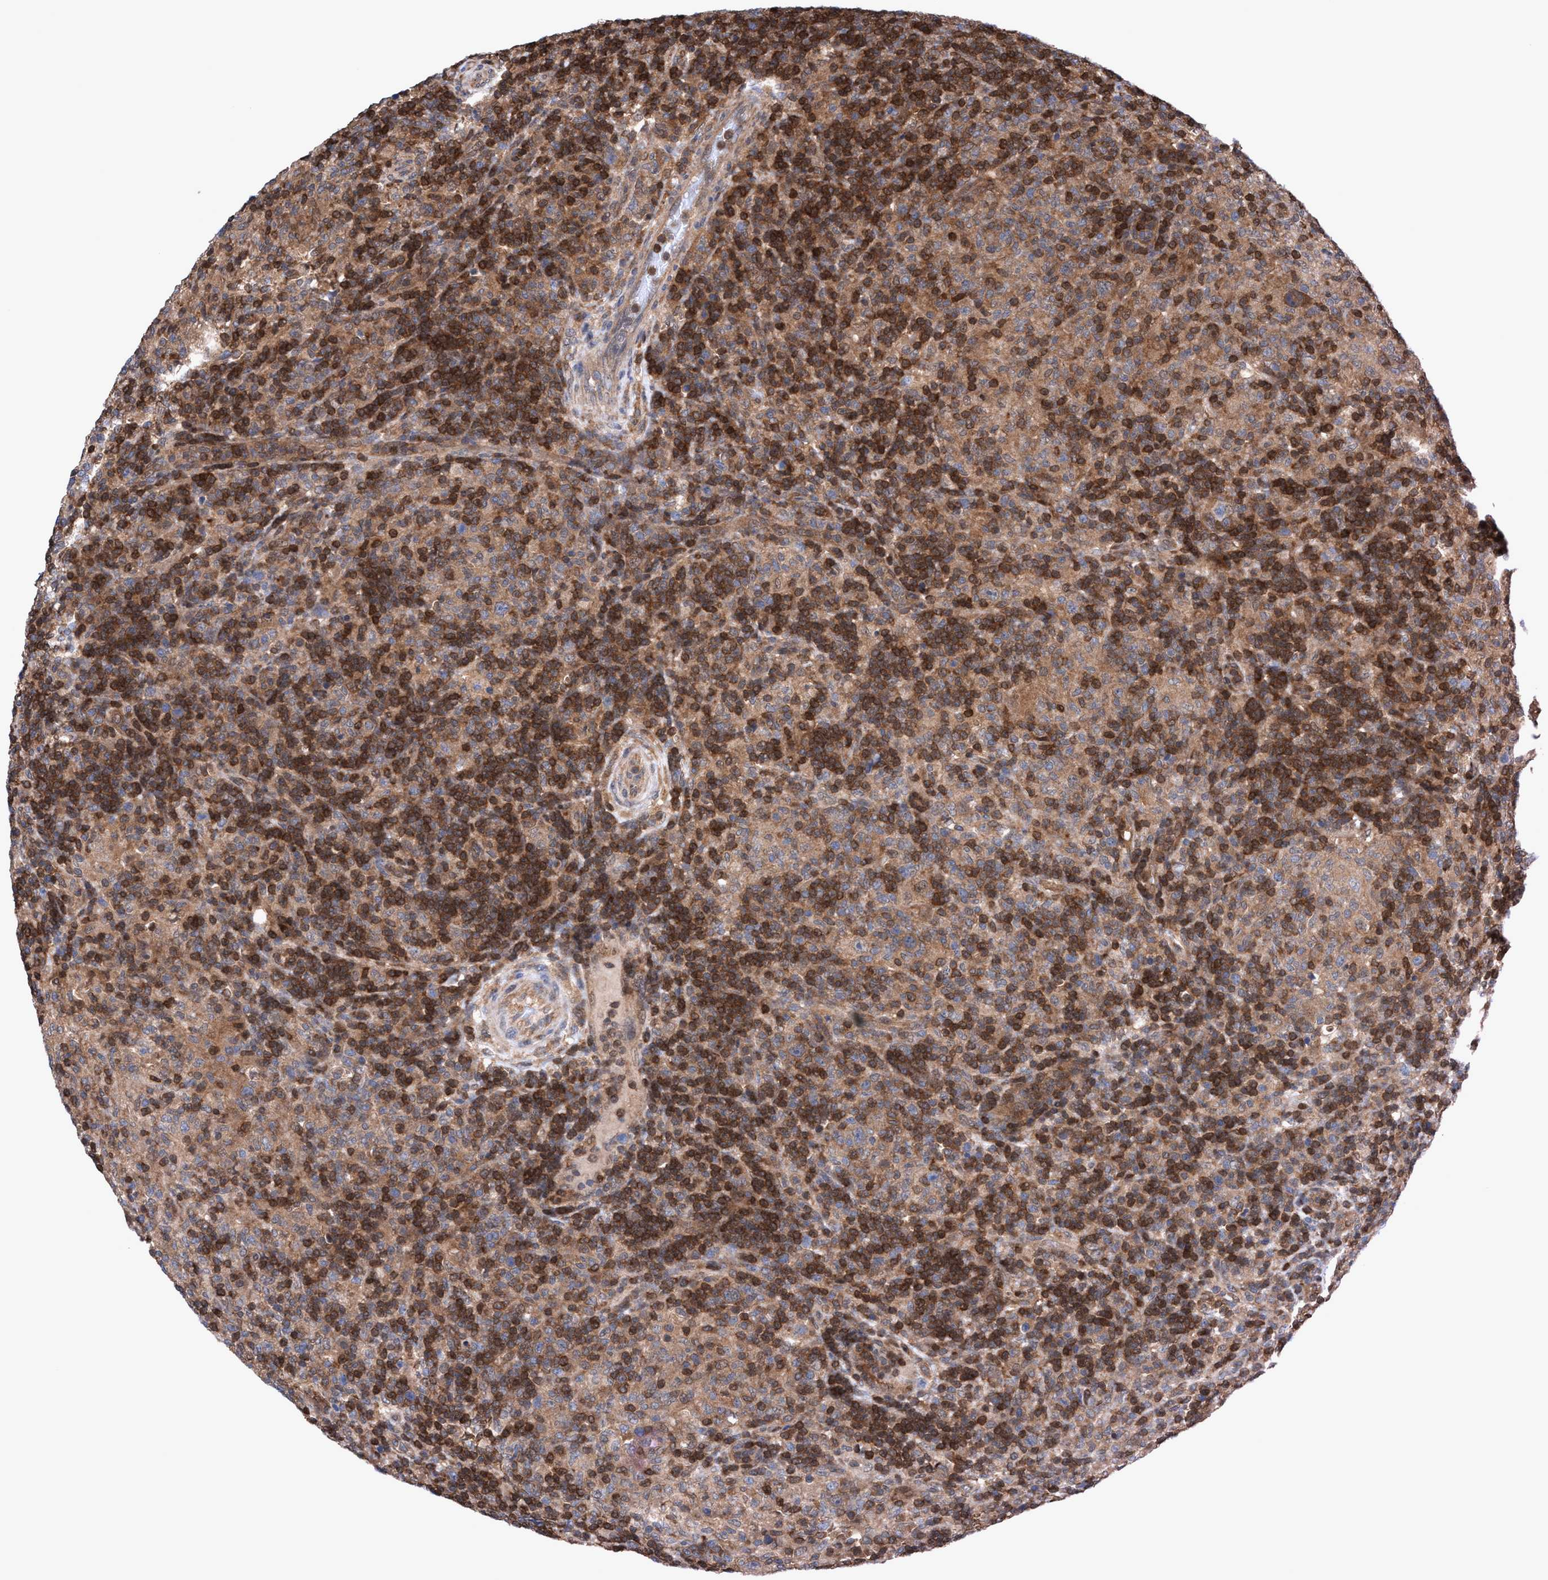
{"staining": {"intensity": "moderate", "quantity": ">75%", "location": "cytoplasmic/membranous"}, "tissue": "lymphoma", "cell_type": "Tumor cells", "image_type": "cancer", "snomed": [{"axis": "morphology", "description": "Hodgkin's disease, NOS"}, {"axis": "topography", "description": "Lymph node"}], "caption": "Human Hodgkin's disease stained with a brown dye shows moderate cytoplasmic/membranous positive positivity in about >75% of tumor cells.", "gene": "GLOD4", "patient": {"sex": "male", "age": 70}}